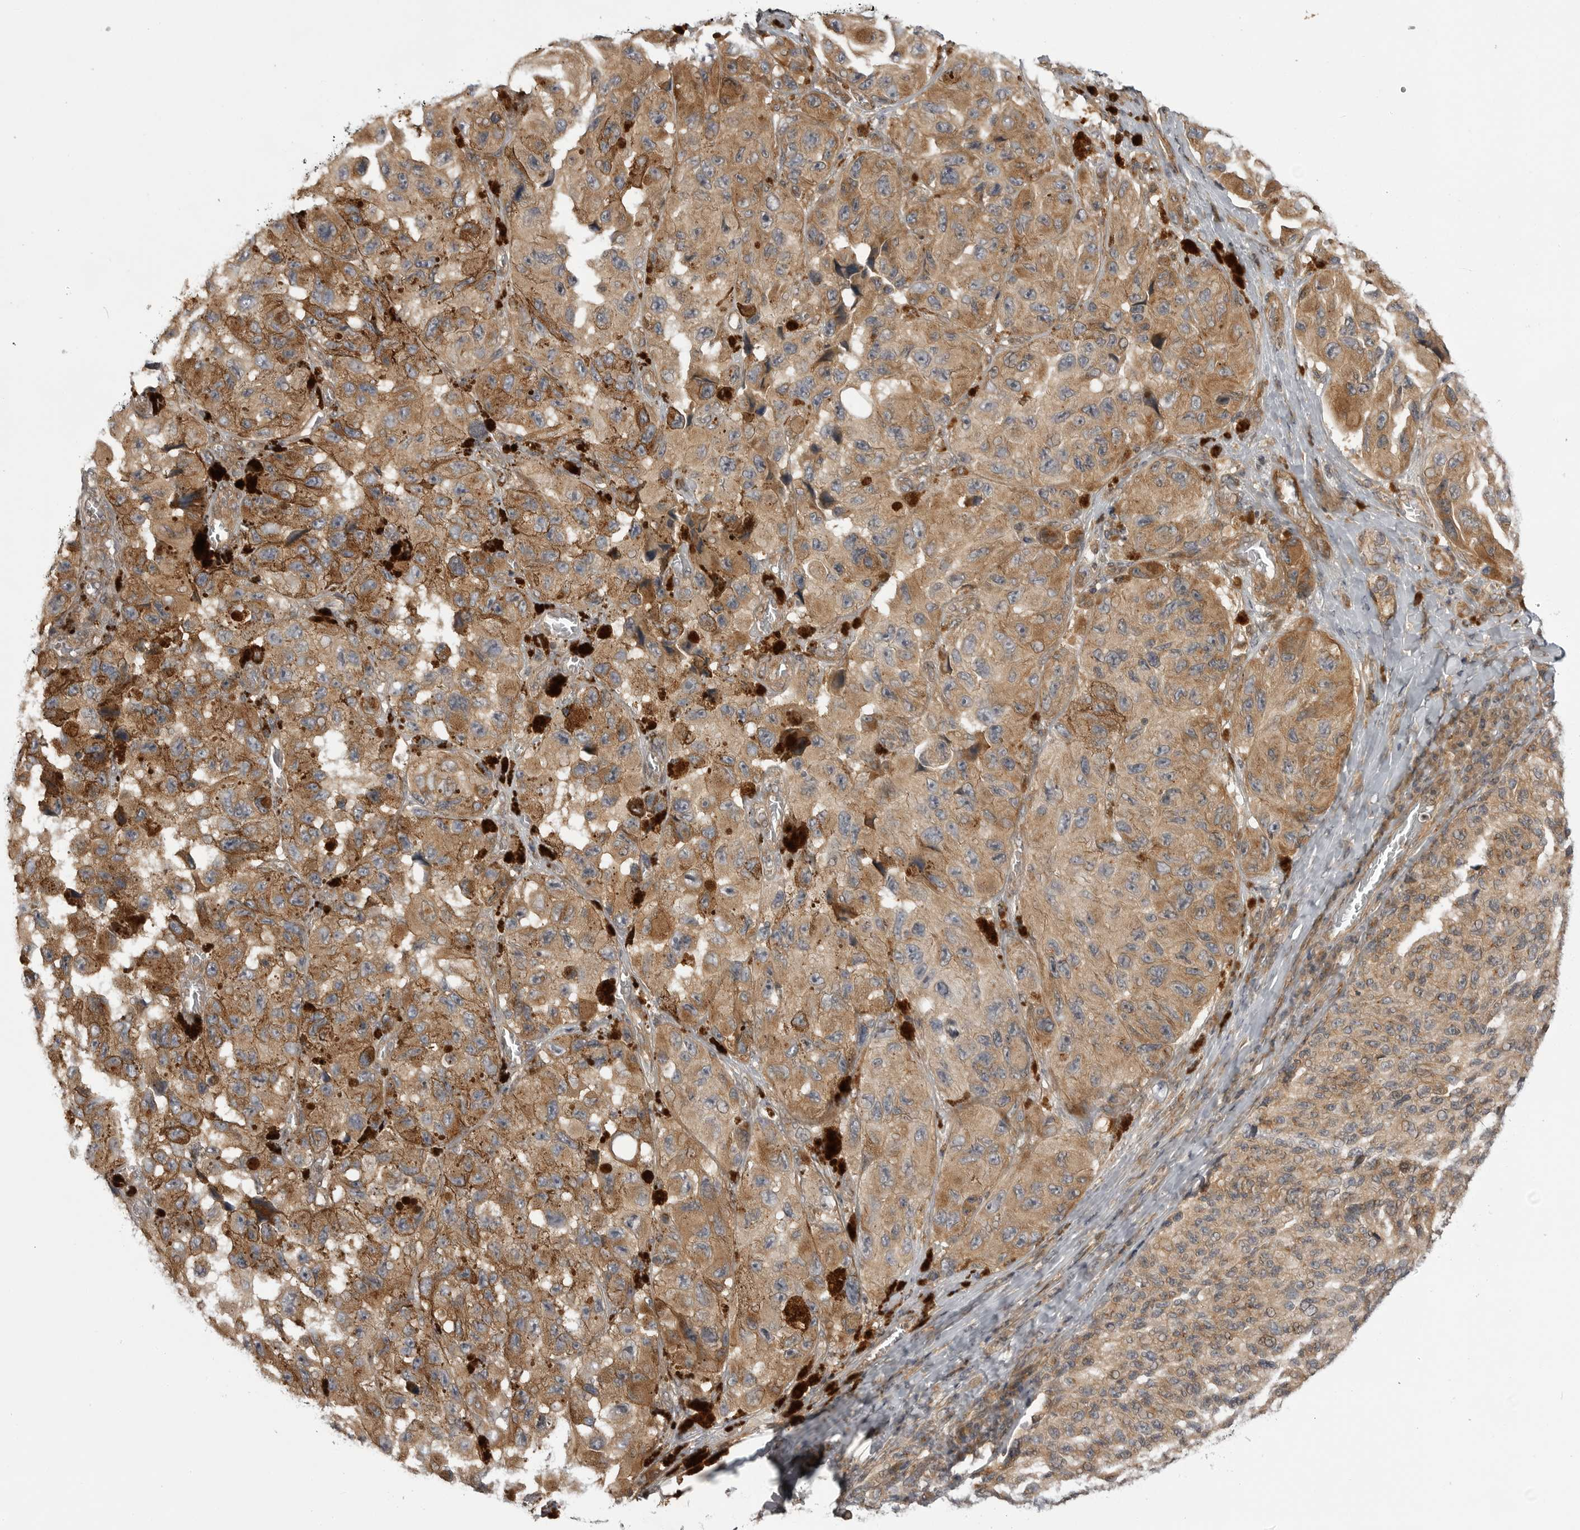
{"staining": {"intensity": "moderate", "quantity": ">75%", "location": "cytoplasmic/membranous"}, "tissue": "melanoma", "cell_type": "Tumor cells", "image_type": "cancer", "snomed": [{"axis": "morphology", "description": "Malignant melanoma, NOS"}, {"axis": "topography", "description": "Skin"}], "caption": "Tumor cells demonstrate medium levels of moderate cytoplasmic/membranous positivity in approximately >75% of cells in human melanoma. The staining is performed using DAB brown chromogen to label protein expression. The nuclei are counter-stained blue using hematoxylin.", "gene": "LRRC45", "patient": {"sex": "female", "age": 73}}